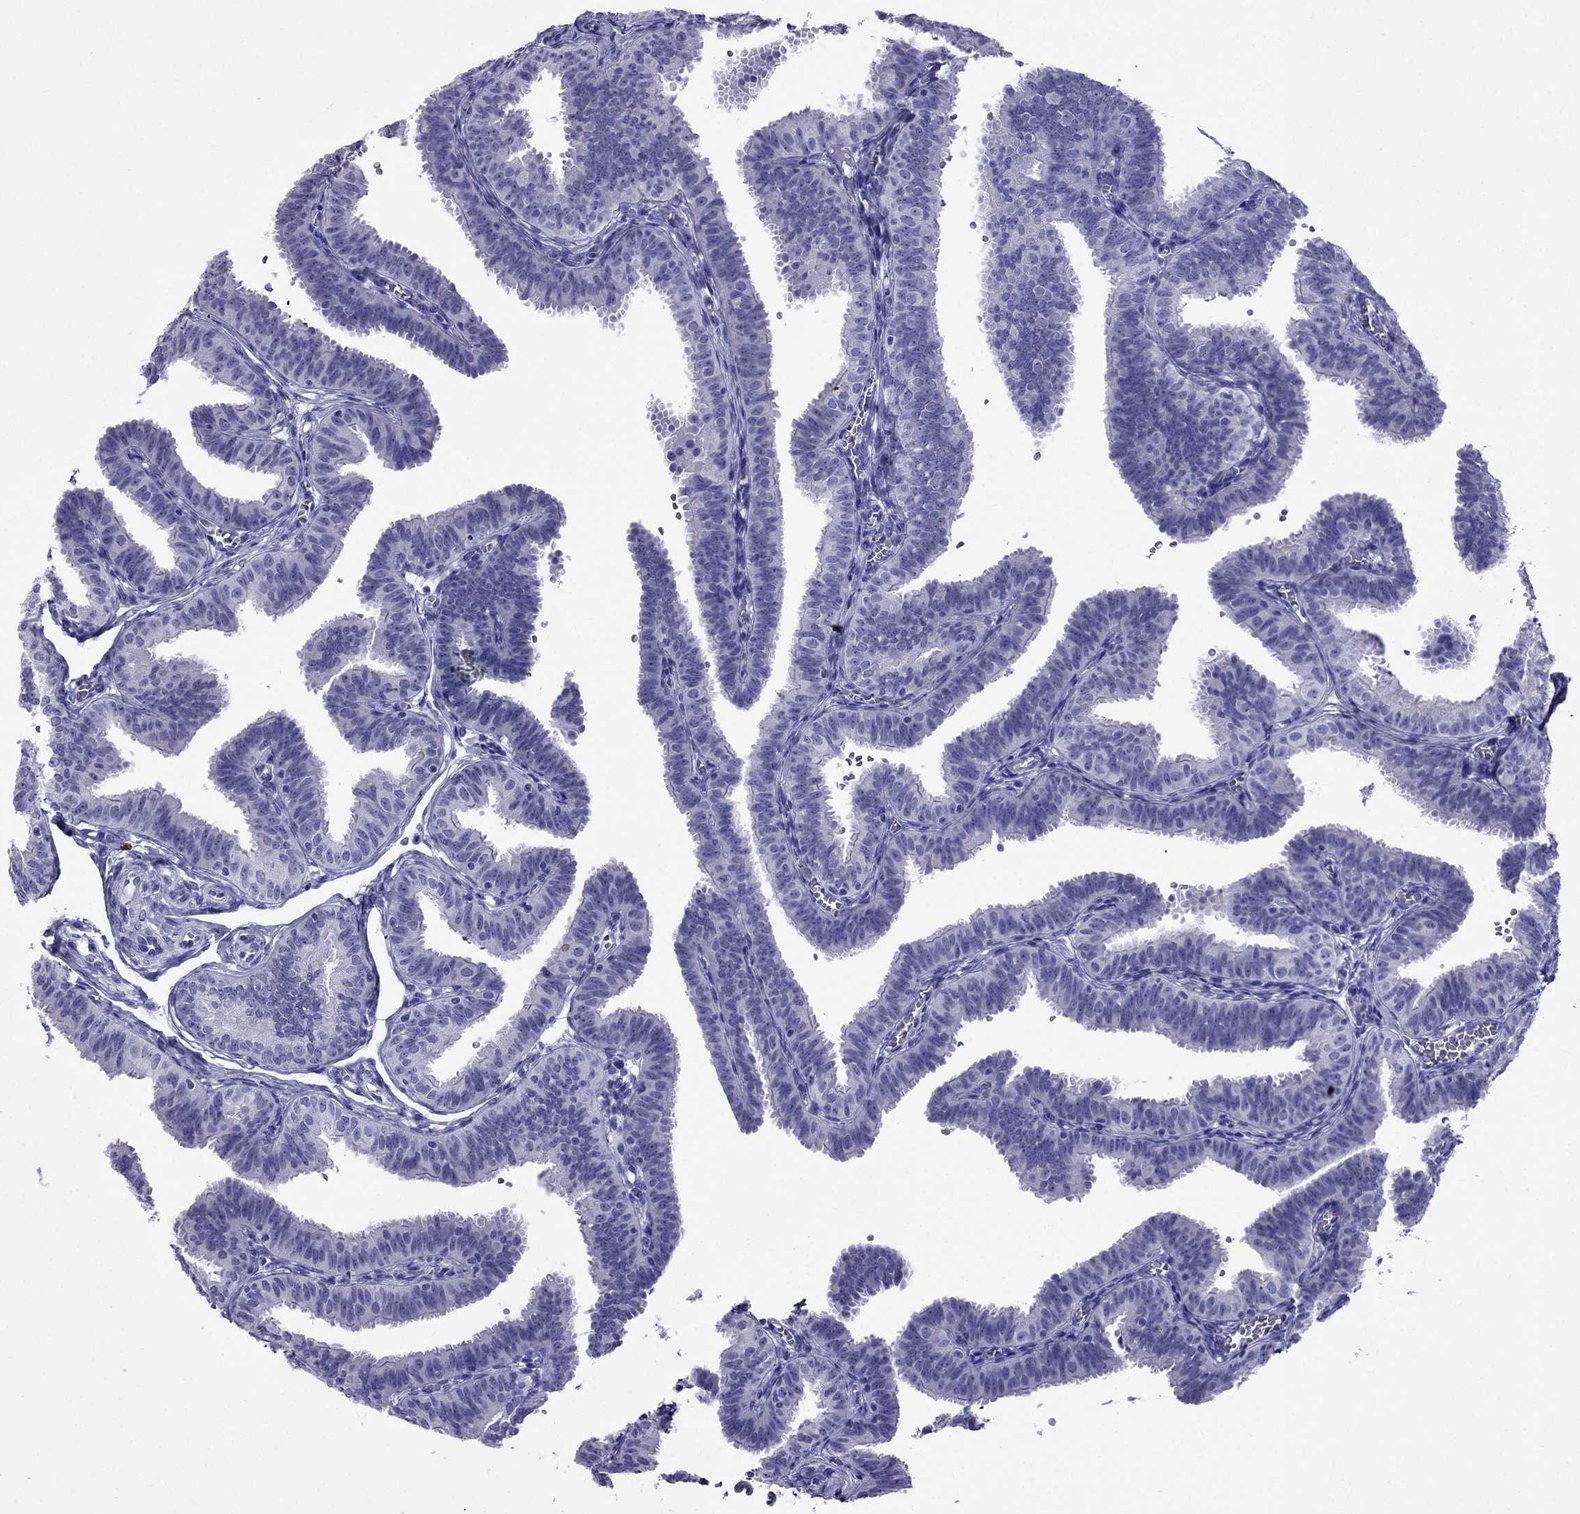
{"staining": {"intensity": "negative", "quantity": "none", "location": "none"}, "tissue": "fallopian tube", "cell_type": "Glandular cells", "image_type": "normal", "snomed": [{"axis": "morphology", "description": "Normal tissue, NOS"}, {"axis": "topography", "description": "Fallopian tube"}], "caption": "Glandular cells show no significant protein staining in normal fallopian tube. (DAB immunohistochemistry (IHC) visualized using brightfield microscopy, high magnification).", "gene": "CRYBA1", "patient": {"sex": "female", "age": 25}}